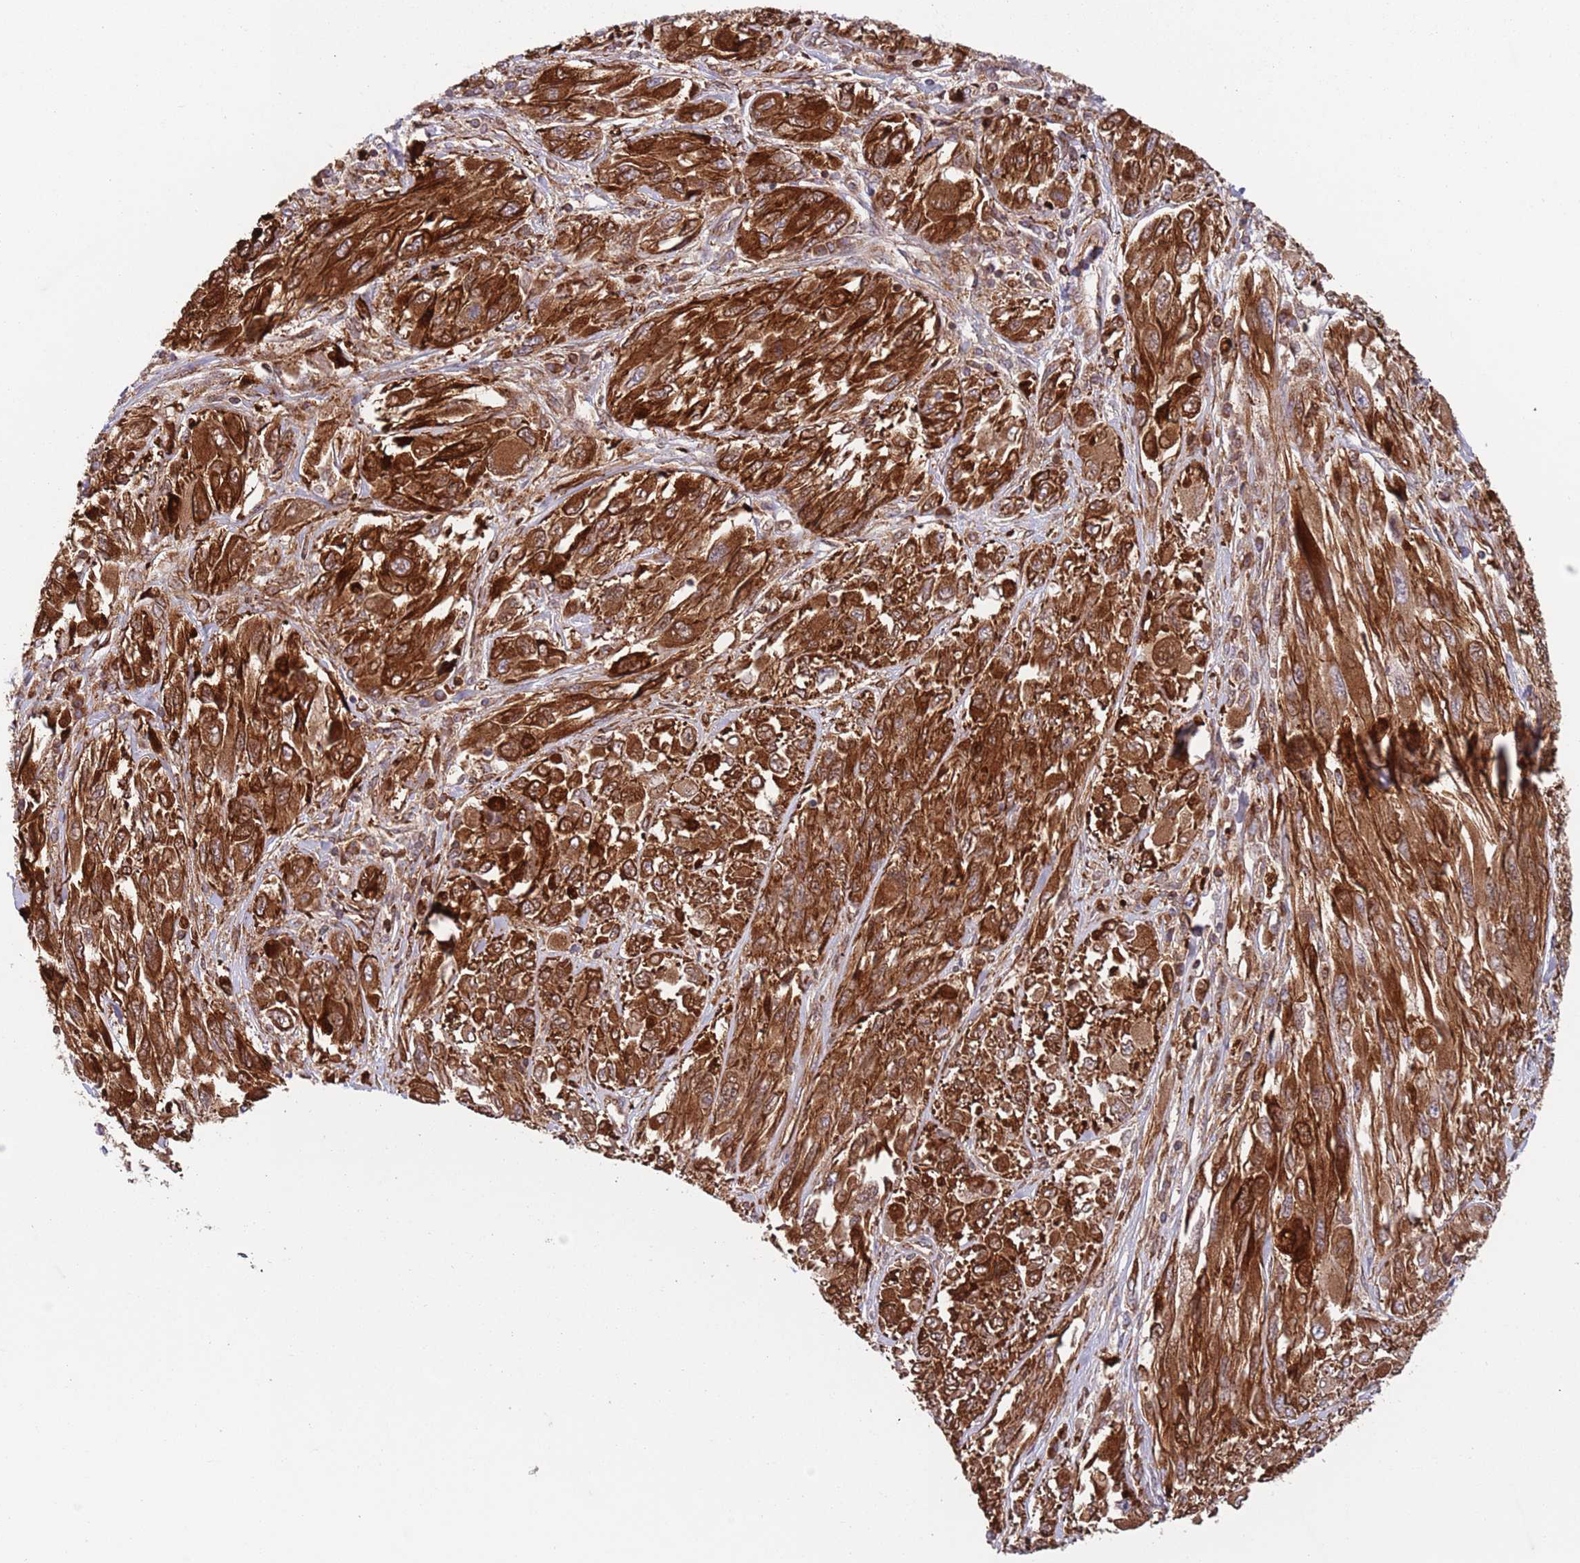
{"staining": {"intensity": "strong", "quantity": ">75%", "location": "cytoplasmic/membranous"}, "tissue": "melanoma", "cell_type": "Tumor cells", "image_type": "cancer", "snomed": [{"axis": "morphology", "description": "Malignant melanoma, NOS"}, {"axis": "topography", "description": "Skin"}], "caption": "Malignant melanoma stained with IHC exhibits strong cytoplasmic/membranous positivity in about >75% of tumor cells.", "gene": "ZMYM5", "patient": {"sex": "female", "age": 91}}